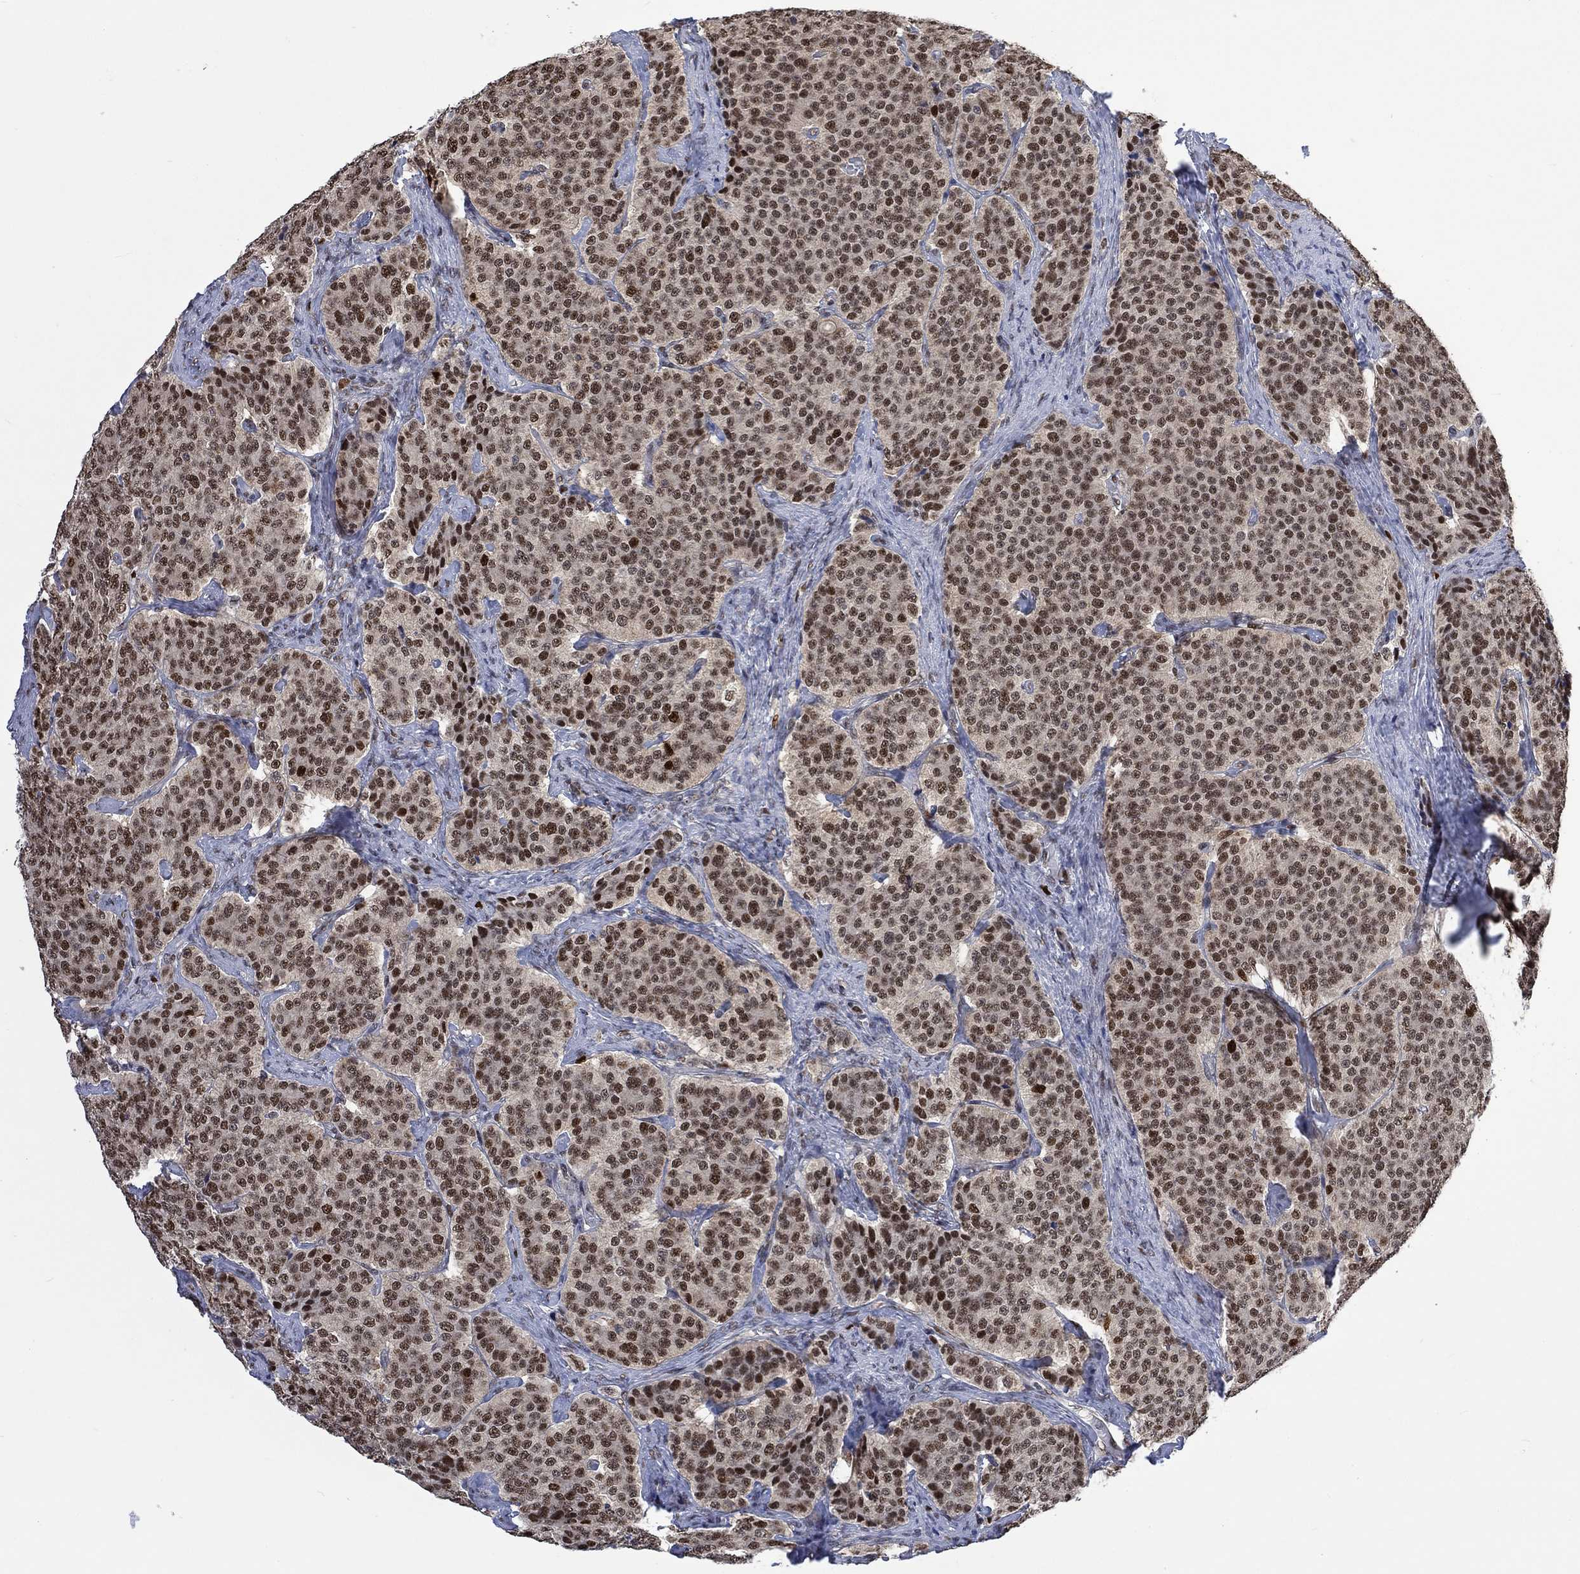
{"staining": {"intensity": "moderate", "quantity": ">75%", "location": "nuclear"}, "tissue": "carcinoid", "cell_type": "Tumor cells", "image_type": "cancer", "snomed": [{"axis": "morphology", "description": "Carcinoid, malignant, NOS"}, {"axis": "topography", "description": "Small intestine"}], "caption": "High-magnification brightfield microscopy of carcinoid (malignant) stained with DAB (3,3'-diaminobenzidine) (brown) and counterstained with hematoxylin (blue). tumor cells exhibit moderate nuclear expression is present in approximately>75% of cells.", "gene": "RAD54L2", "patient": {"sex": "female", "age": 58}}